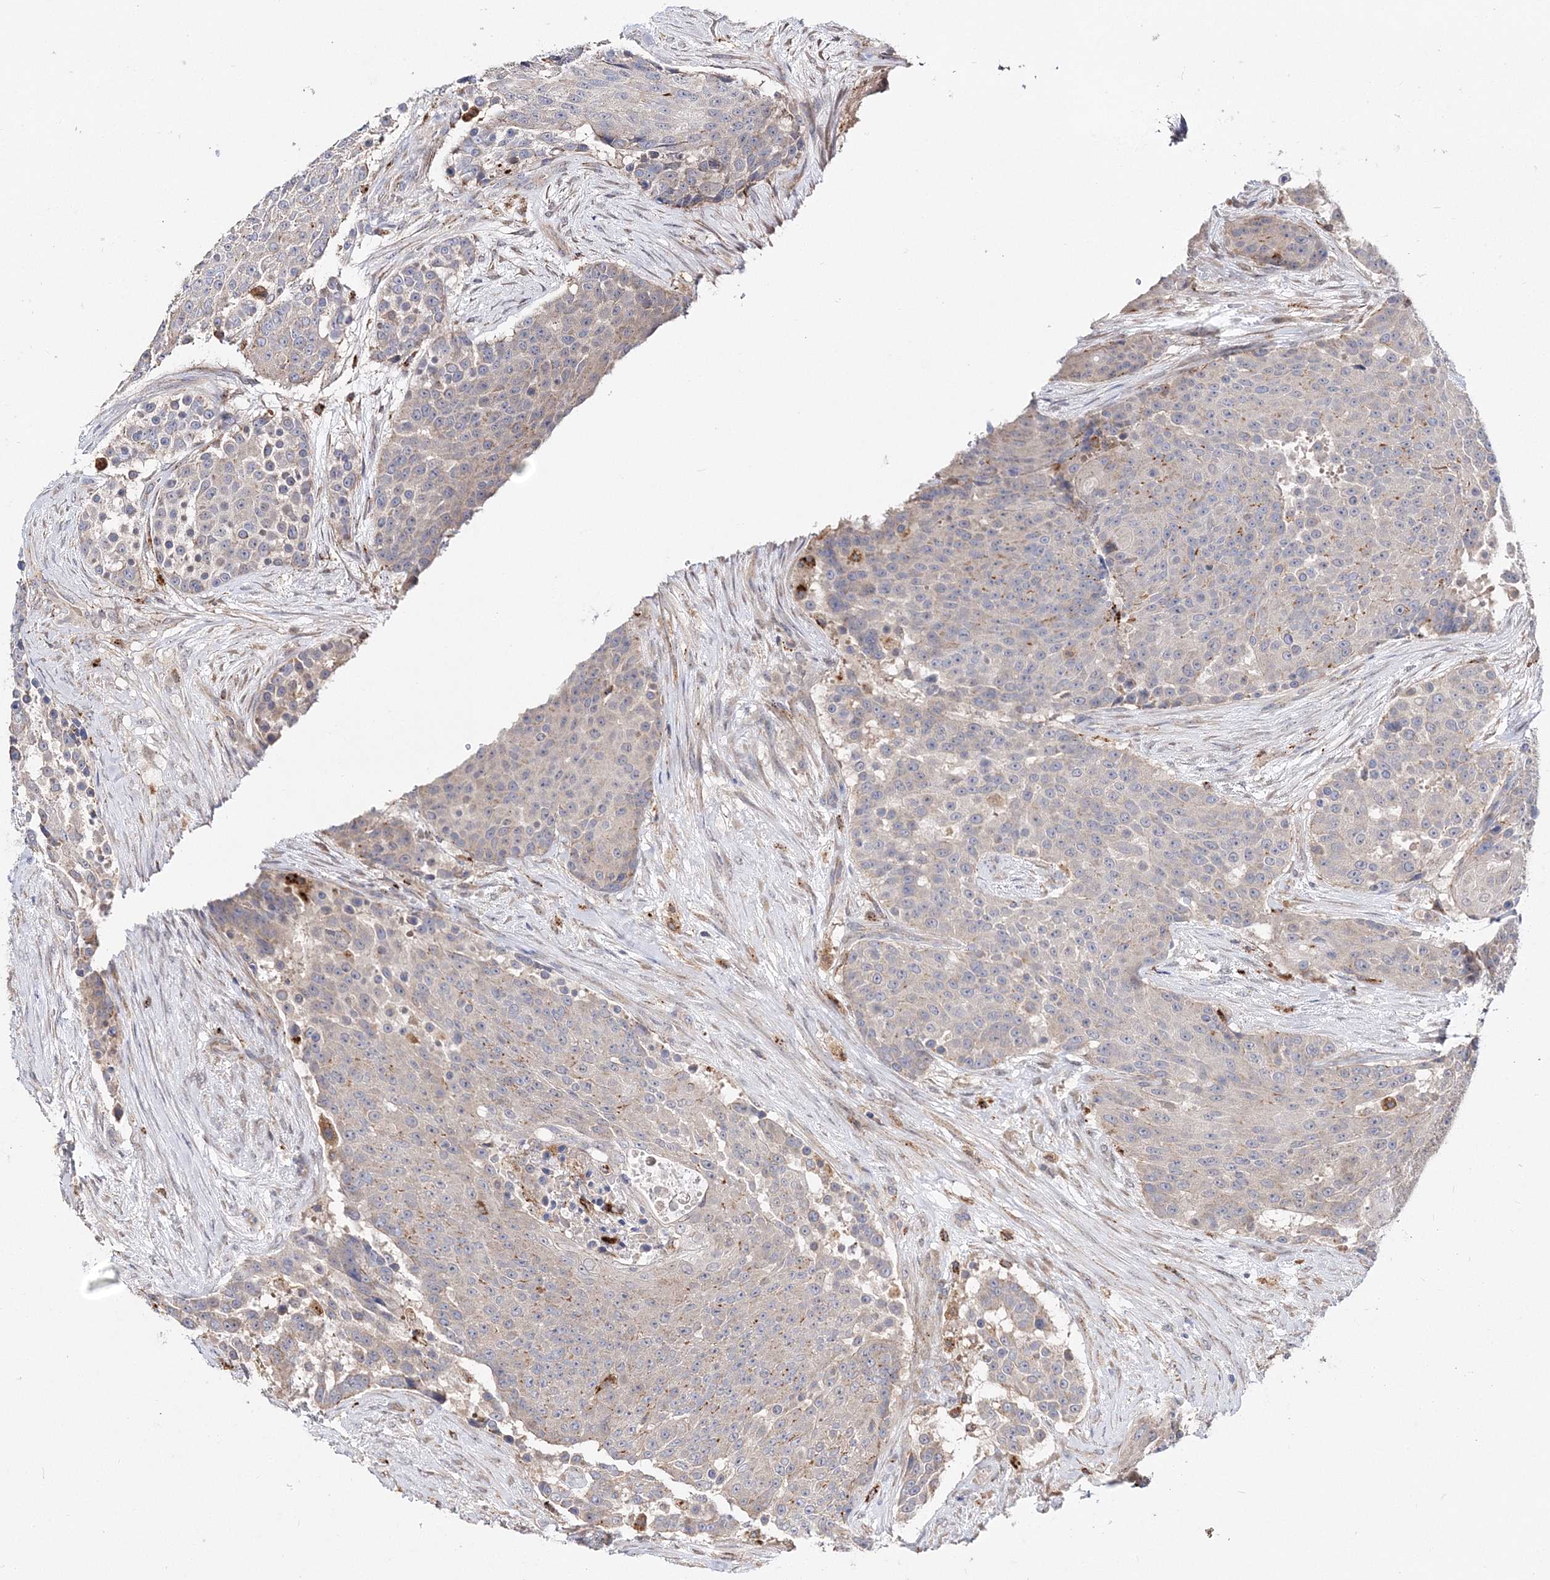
{"staining": {"intensity": "weak", "quantity": "25%-75%", "location": "cytoplasmic/membranous"}, "tissue": "urothelial cancer", "cell_type": "Tumor cells", "image_type": "cancer", "snomed": [{"axis": "morphology", "description": "Urothelial carcinoma, High grade"}, {"axis": "topography", "description": "Urinary bladder"}], "caption": "Urothelial cancer stained with immunohistochemistry exhibits weak cytoplasmic/membranous staining in about 25%-75% of tumor cells.", "gene": "C3orf38", "patient": {"sex": "female", "age": 63}}